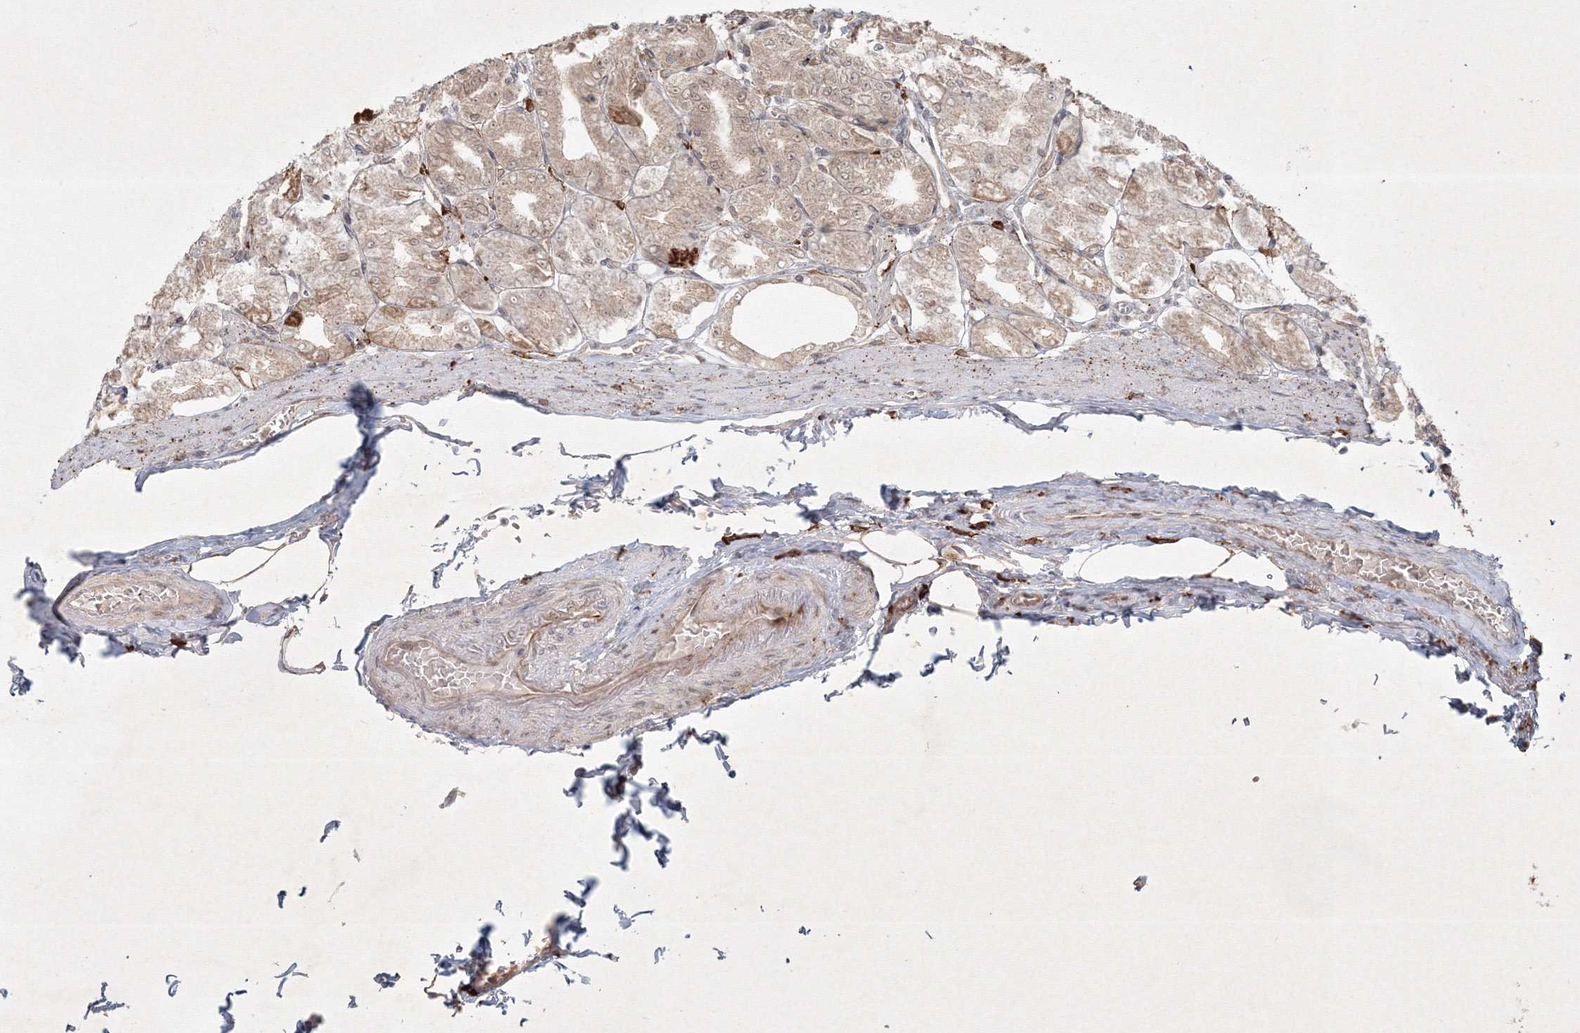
{"staining": {"intensity": "strong", "quantity": "25%-75%", "location": "cytoplasmic/membranous,nuclear"}, "tissue": "stomach", "cell_type": "Glandular cells", "image_type": "normal", "snomed": [{"axis": "morphology", "description": "Normal tissue, NOS"}, {"axis": "topography", "description": "Stomach, lower"}], "caption": "The photomicrograph reveals immunohistochemical staining of normal stomach. There is strong cytoplasmic/membranous,nuclear expression is identified in about 25%-75% of glandular cells.", "gene": "KIF20A", "patient": {"sex": "male", "age": 71}}